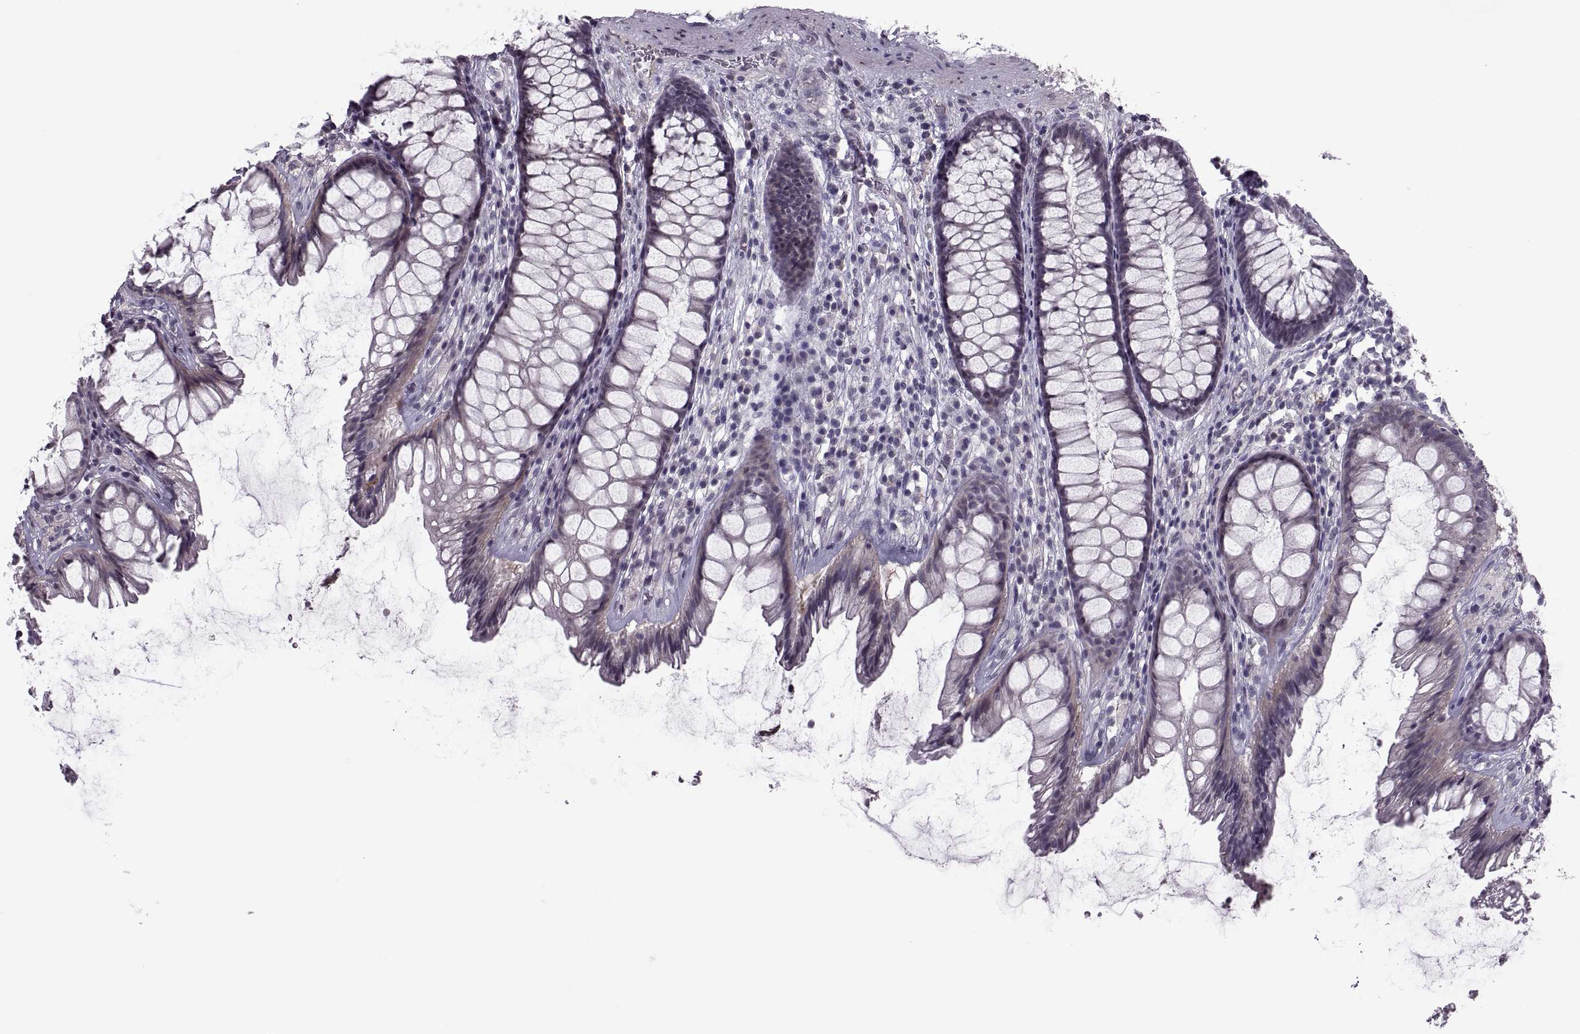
{"staining": {"intensity": "weak", "quantity": "<25%", "location": "cytoplasmic/membranous"}, "tissue": "rectum", "cell_type": "Glandular cells", "image_type": "normal", "snomed": [{"axis": "morphology", "description": "Normal tissue, NOS"}, {"axis": "topography", "description": "Rectum"}], "caption": "DAB (3,3'-diaminobenzidine) immunohistochemical staining of unremarkable rectum reveals no significant expression in glandular cells.", "gene": "ODF3", "patient": {"sex": "male", "age": 72}}